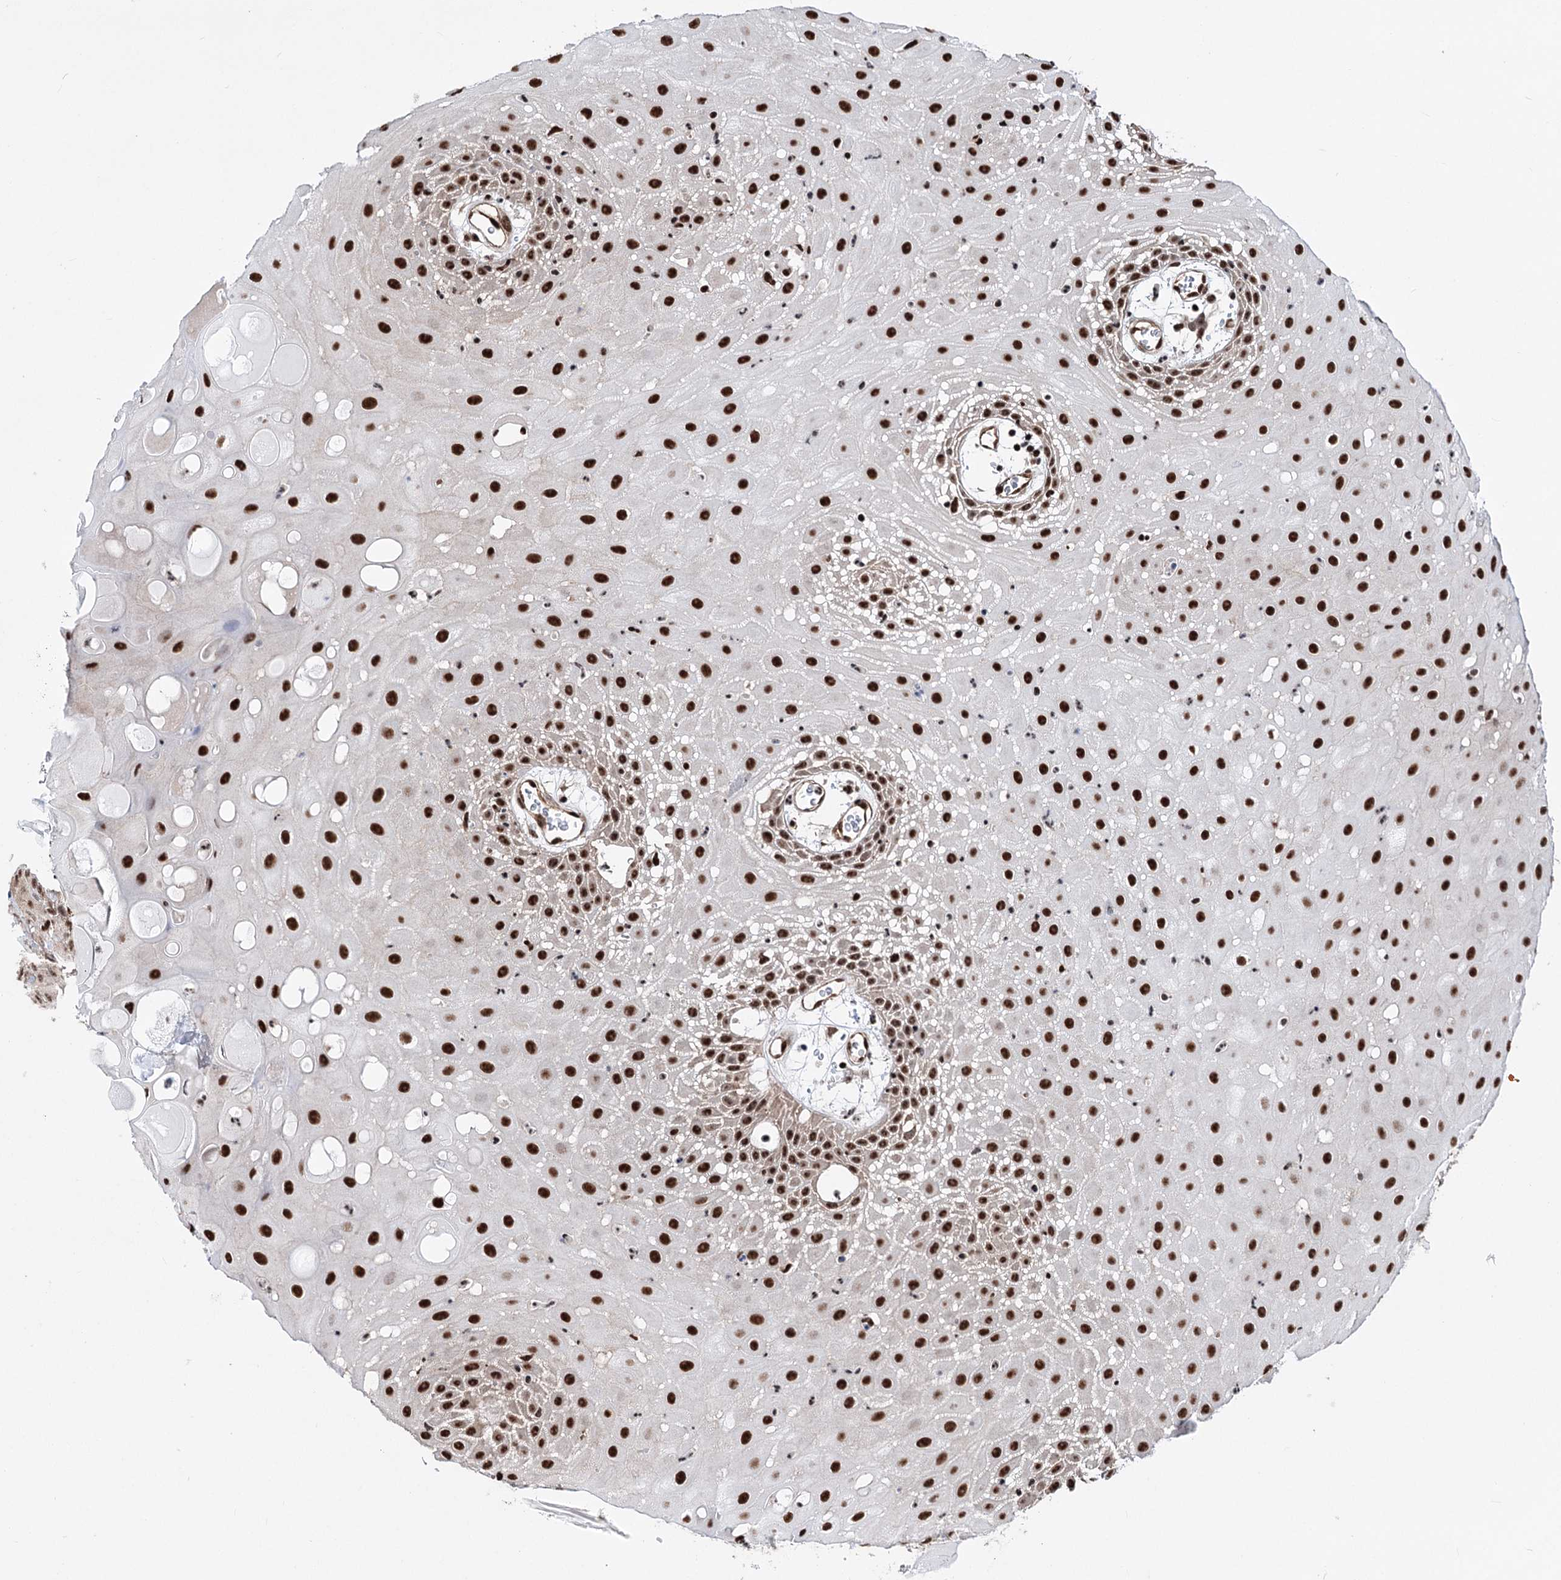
{"staining": {"intensity": "strong", "quantity": ">75%", "location": "nuclear"}, "tissue": "oral mucosa", "cell_type": "Squamous epithelial cells", "image_type": "normal", "snomed": [{"axis": "morphology", "description": "Normal tissue, NOS"}, {"axis": "topography", "description": "Skeletal muscle"}, {"axis": "topography", "description": "Oral tissue"}, {"axis": "topography", "description": "Salivary gland"}, {"axis": "topography", "description": "Peripheral nerve tissue"}], "caption": "Immunohistochemistry (IHC) (DAB (3,3'-diaminobenzidine)) staining of benign oral mucosa exhibits strong nuclear protein staining in about >75% of squamous epithelial cells.", "gene": "CHMP7", "patient": {"sex": "male", "age": 54}}